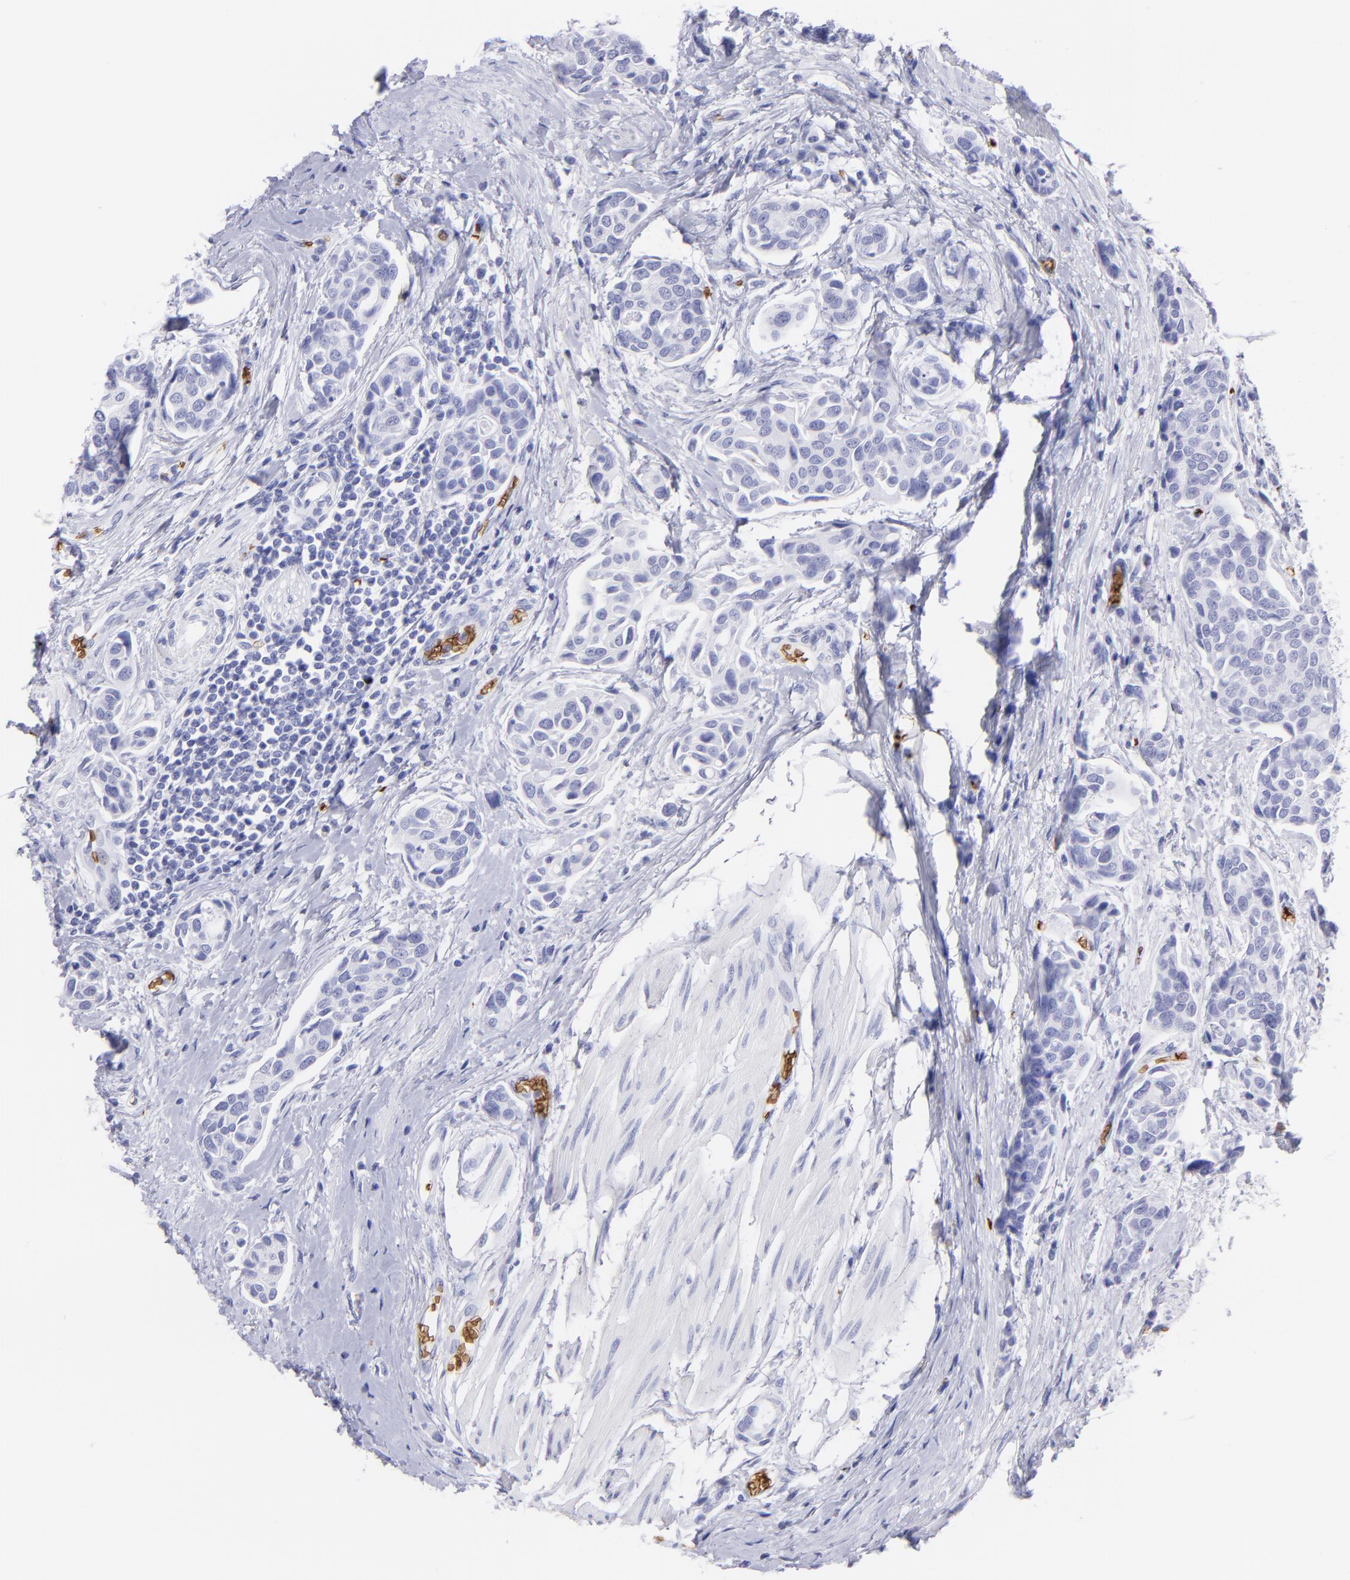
{"staining": {"intensity": "negative", "quantity": "none", "location": "none"}, "tissue": "urothelial cancer", "cell_type": "Tumor cells", "image_type": "cancer", "snomed": [{"axis": "morphology", "description": "Urothelial carcinoma, High grade"}, {"axis": "topography", "description": "Urinary bladder"}], "caption": "Tumor cells are negative for protein expression in human high-grade urothelial carcinoma. (DAB immunohistochemistry, high magnification).", "gene": "GYPA", "patient": {"sex": "male", "age": 78}}